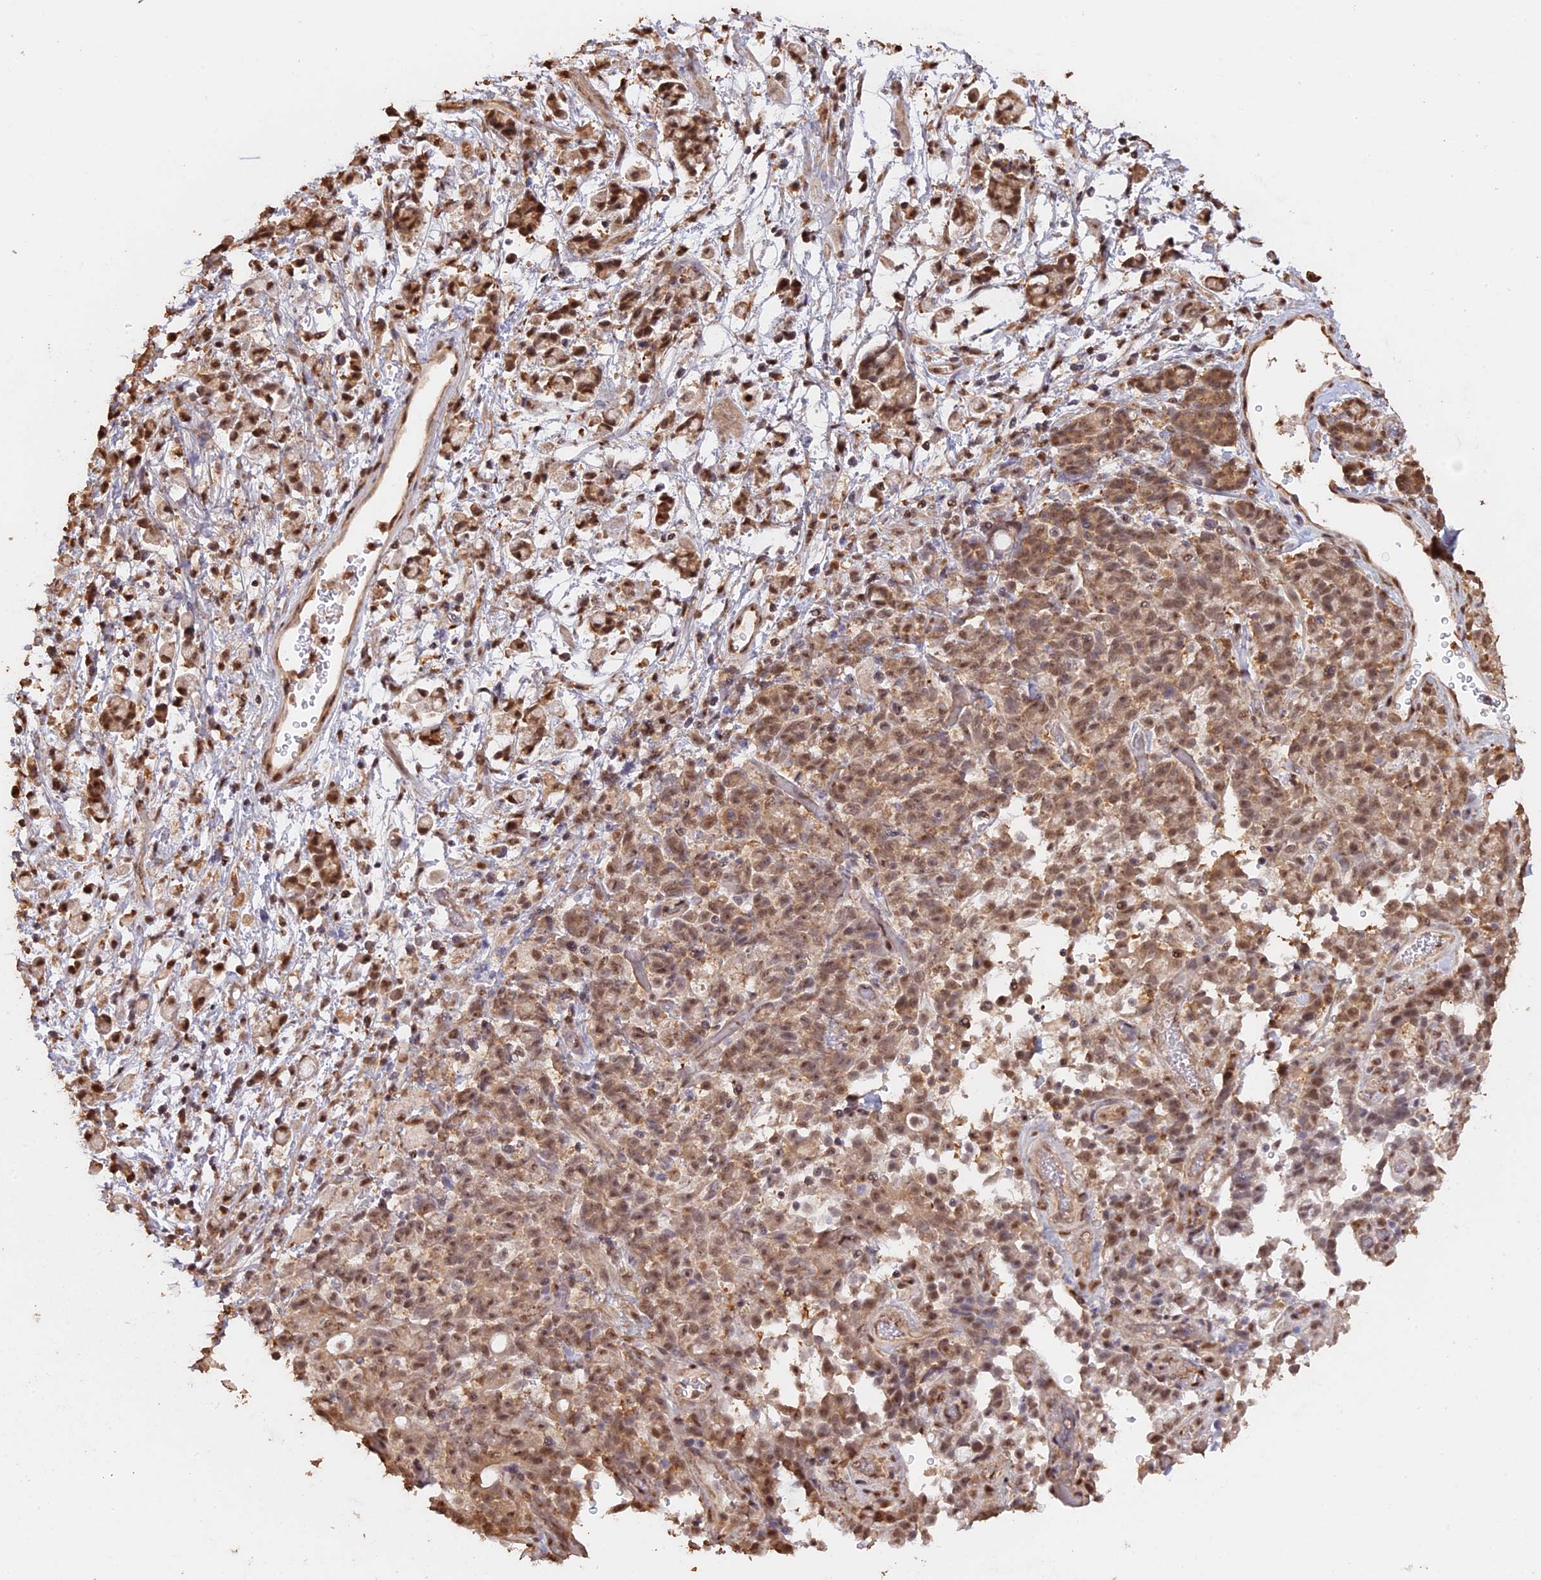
{"staining": {"intensity": "moderate", "quantity": ">75%", "location": "cytoplasmic/membranous,nuclear"}, "tissue": "stomach cancer", "cell_type": "Tumor cells", "image_type": "cancer", "snomed": [{"axis": "morphology", "description": "Adenocarcinoma, NOS"}, {"axis": "topography", "description": "Stomach"}], "caption": "Stomach cancer tissue exhibits moderate cytoplasmic/membranous and nuclear positivity in about >75% of tumor cells, visualized by immunohistochemistry.", "gene": "PSMC6", "patient": {"sex": "female", "age": 60}}